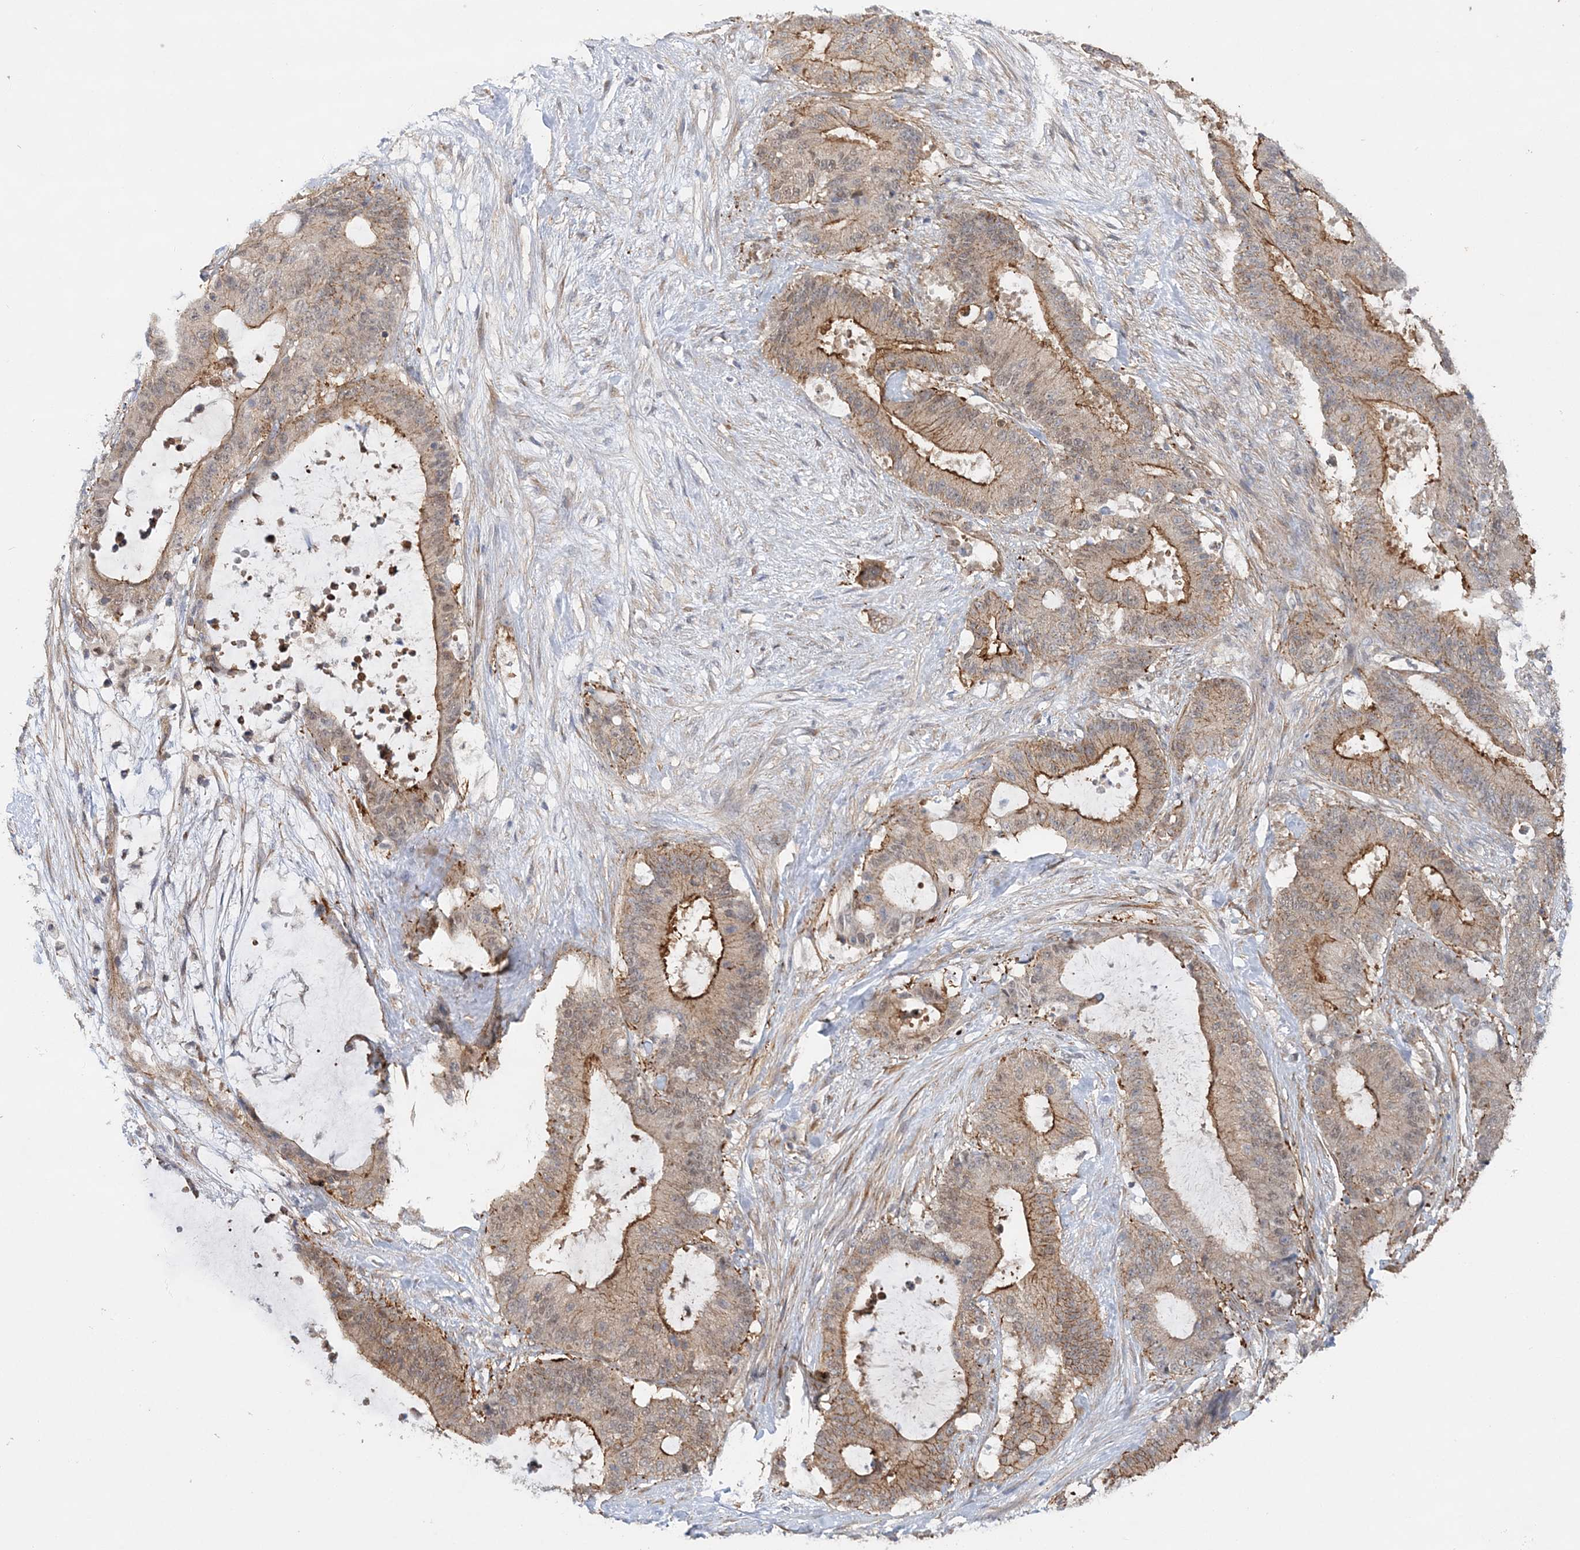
{"staining": {"intensity": "moderate", "quantity": "25%-75%", "location": "cytoplasmic/membranous"}, "tissue": "liver cancer", "cell_type": "Tumor cells", "image_type": "cancer", "snomed": [{"axis": "morphology", "description": "Normal tissue, NOS"}, {"axis": "morphology", "description": "Cholangiocarcinoma"}, {"axis": "topography", "description": "Liver"}, {"axis": "topography", "description": "Peripheral nerve tissue"}], "caption": "Protein expression analysis of liver cancer (cholangiocarcinoma) displays moderate cytoplasmic/membranous positivity in approximately 25%-75% of tumor cells. The protein is stained brown, and the nuclei are stained in blue (DAB IHC with brightfield microscopy, high magnification).", "gene": "MAT2B", "patient": {"sex": "female", "age": 73}}